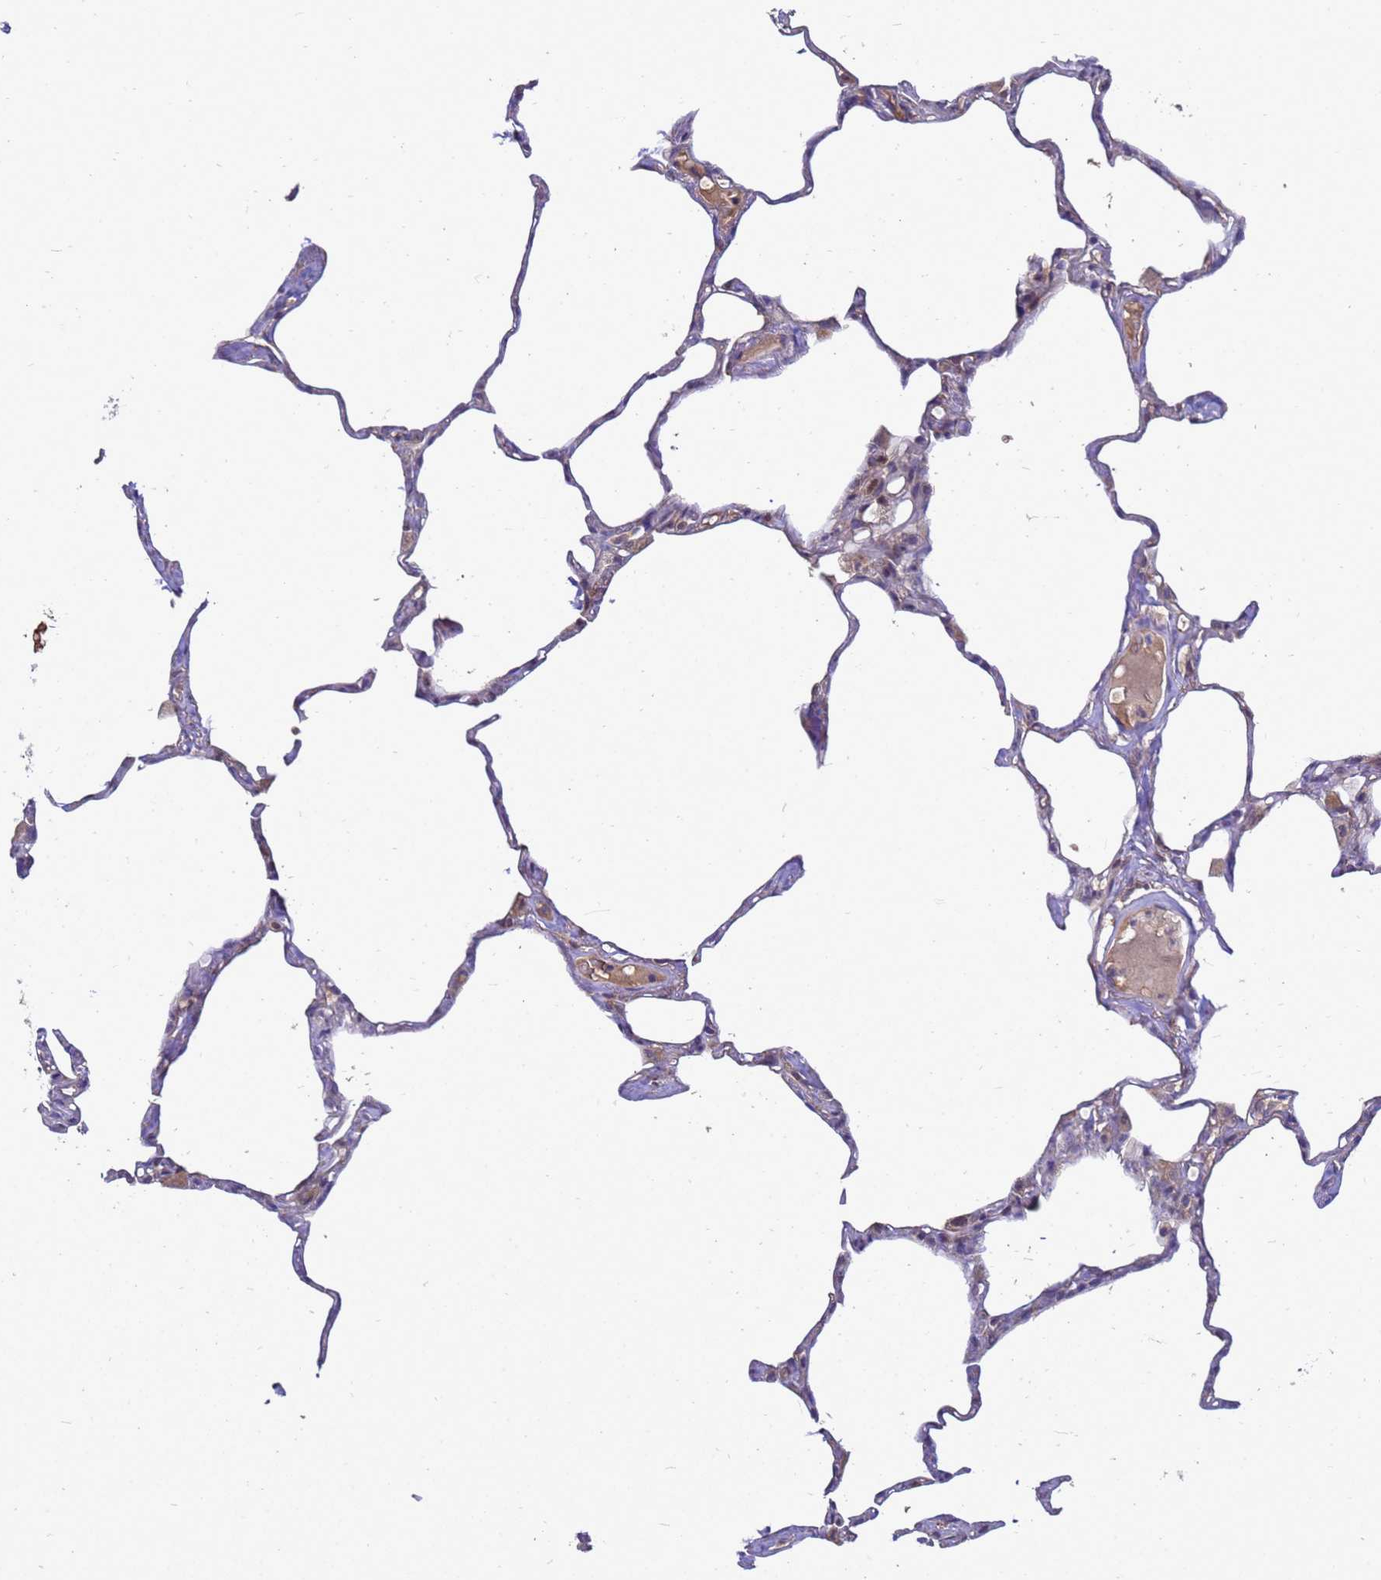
{"staining": {"intensity": "negative", "quantity": "none", "location": "none"}, "tissue": "lung", "cell_type": "Alveolar cells", "image_type": "normal", "snomed": [{"axis": "morphology", "description": "Normal tissue, NOS"}, {"axis": "topography", "description": "Lung"}], "caption": "Alveolar cells show no significant protein staining in unremarkable lung.", "gene": "EIF4EBP3", "patient": {"sex": "male", "age": 65}}